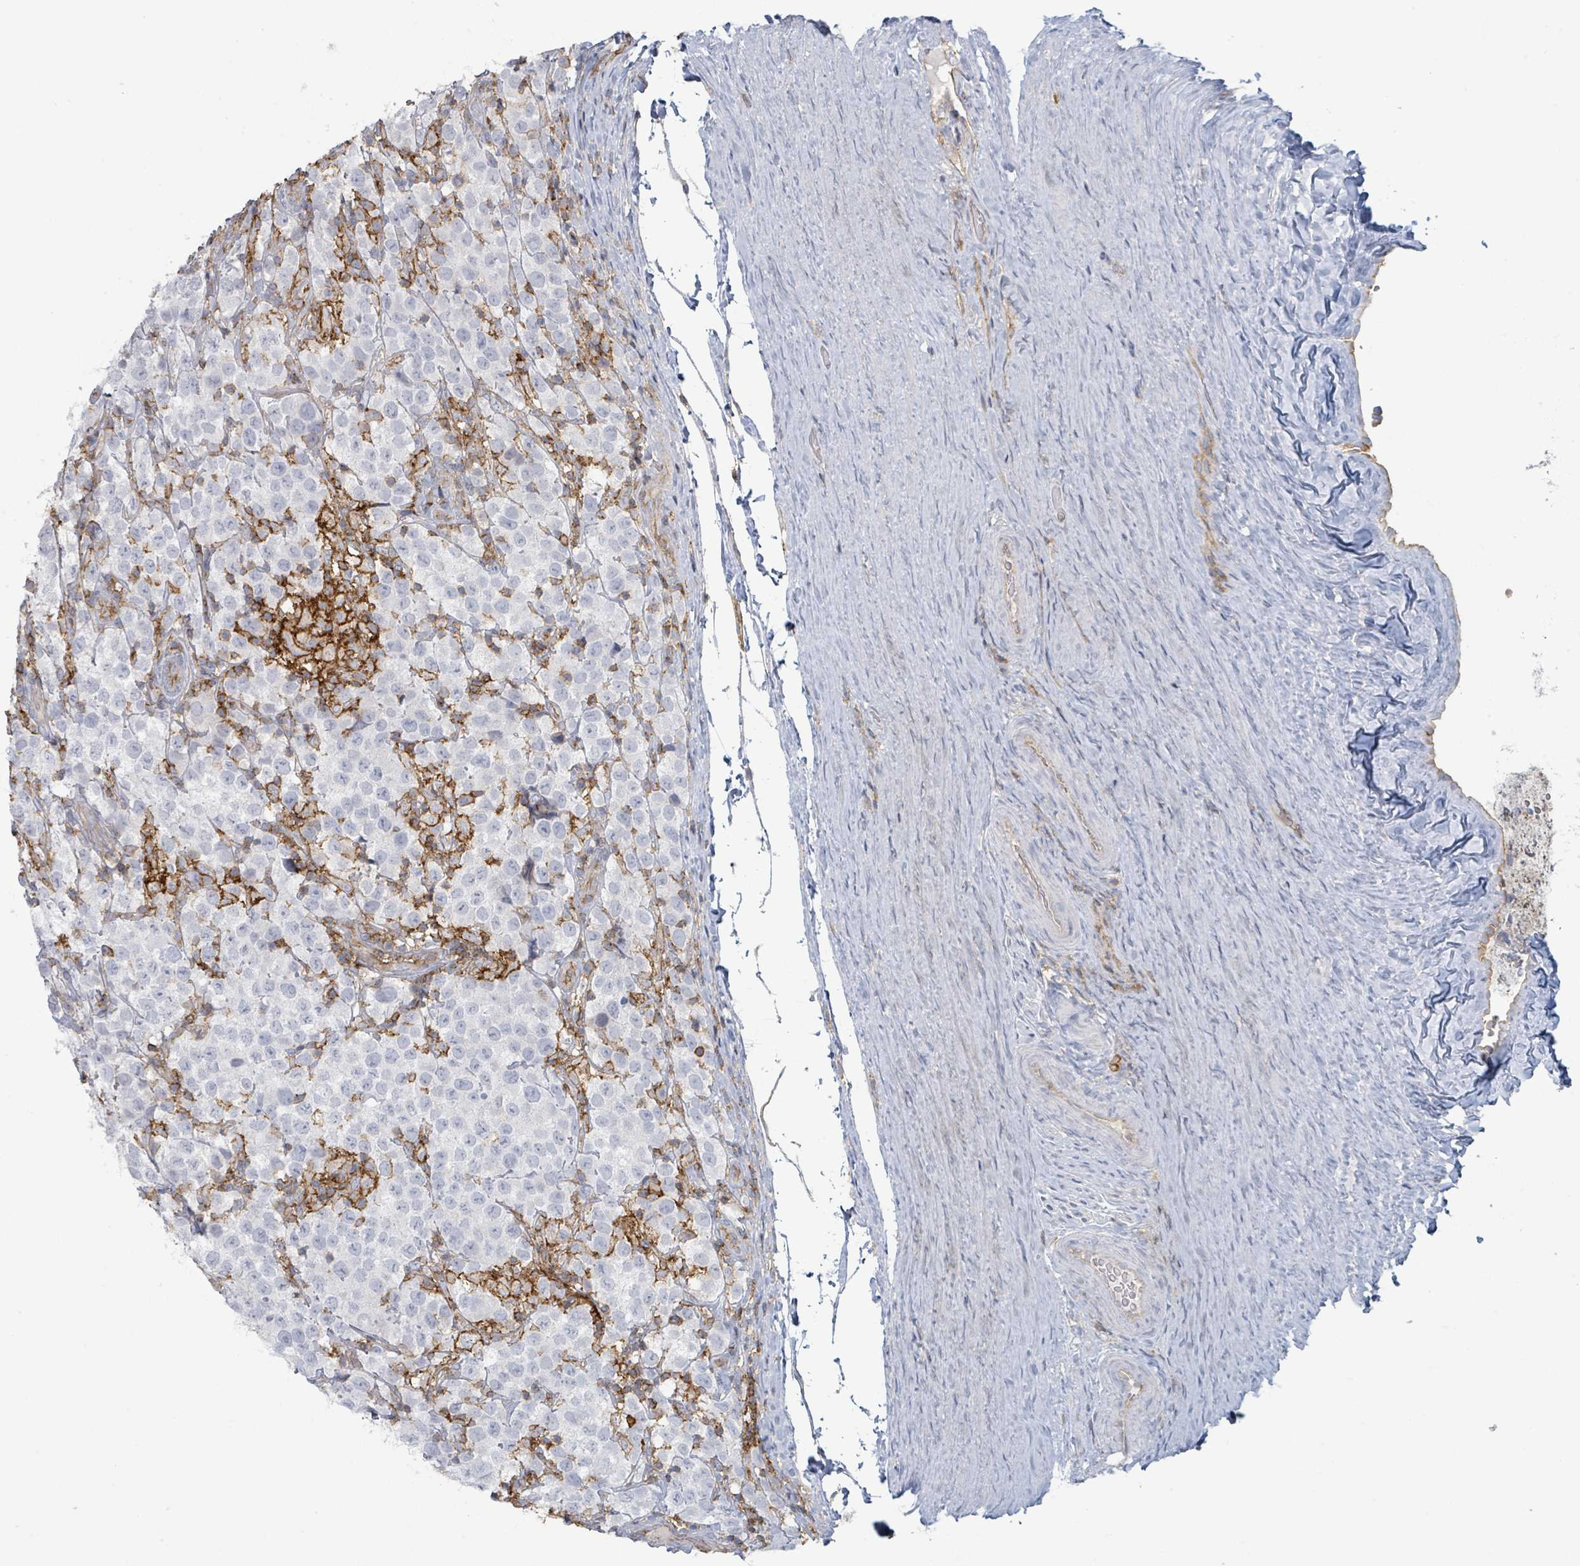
{"staining": {"intensity": "negative", "quantity": "none", "location": "none"}, "tissue": "testis cancer", "cell_type": "Tumor cells", "image_type": "cancer", "snomed": [{"axis": "morphology", "description": "Seminoma, NOS"}, {"axis": "morphology", "description": "Carcinoma, Embryonal, NOS"}, {"axis": "topography", "description": "Testis"}], "caption": "This is an immunohistochemistry (IHC) micrograph of testis embryonal carcinoma. There is no positivity in tumor cells.", "gene": "TNFRSF14", "patient": {"sex": "male", "age": 41}}